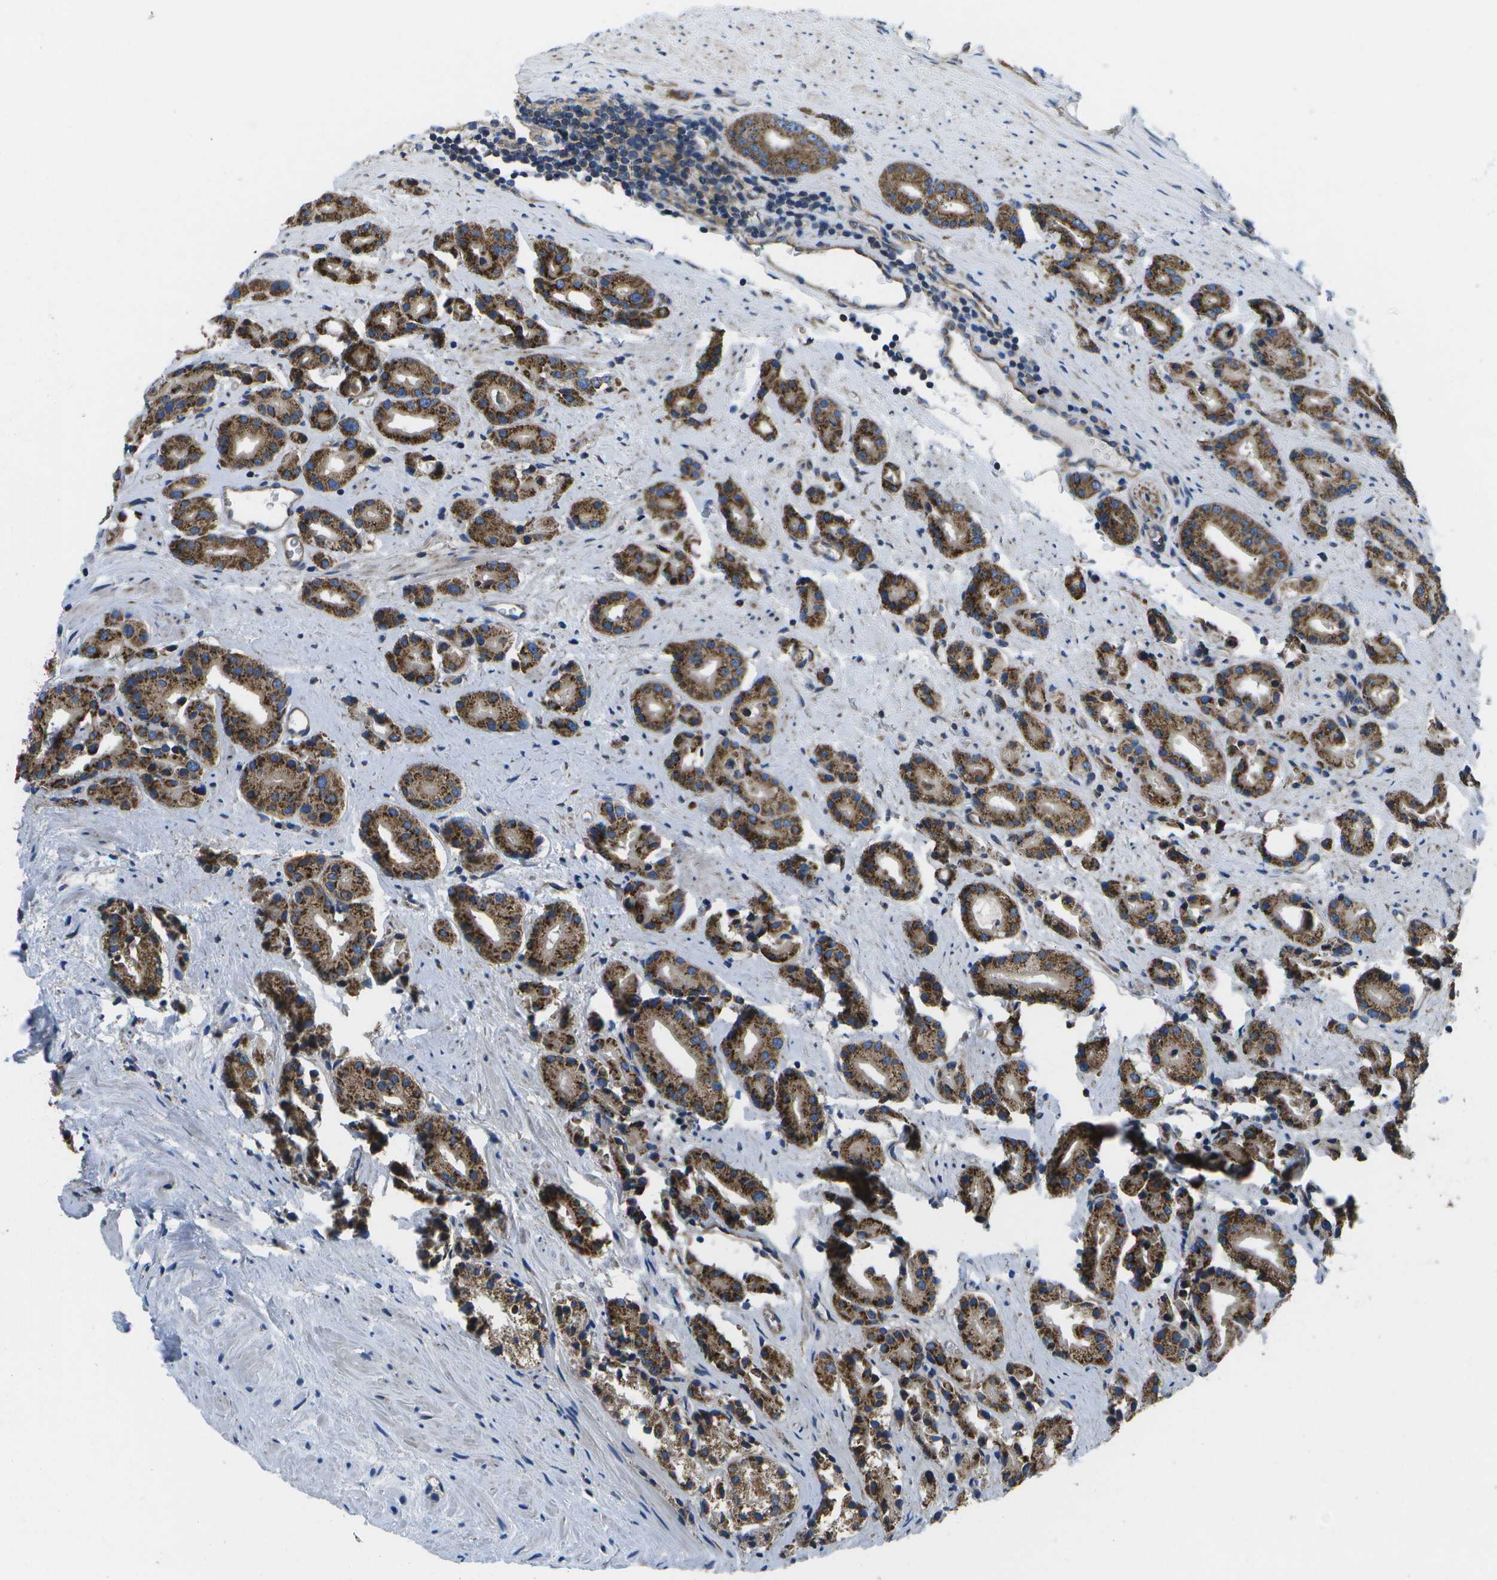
{"staining": {"intensity": "strong", "quantity": ">75%", "location": "cytoplasmic/membranous"}, "tissue": "prostate cancer", "cell_type": "Tumor cells", "image_type": "cancer", "snomed": [{"axis": "morphology", "description": "Normal tissue, NOS"}, {"axis": "morphology", "description": "Adenocarcinoma, High grade"}, {"axis": "topography", "description": "Prostate"}, {"axis": "topography", "description": "Seminal veicle"}], "caption": "DAB (3,3'-diaminobenzidine) immunohistochemical staining of human prostate cancer exhibits strong cytoplasmic/membranous protein staining in about >75% of tumor cells. The protein is shown in brown color, while the nuclei are stained blue.", "gene": "MVK", "patient": {"sex": "male", "age": 55}}